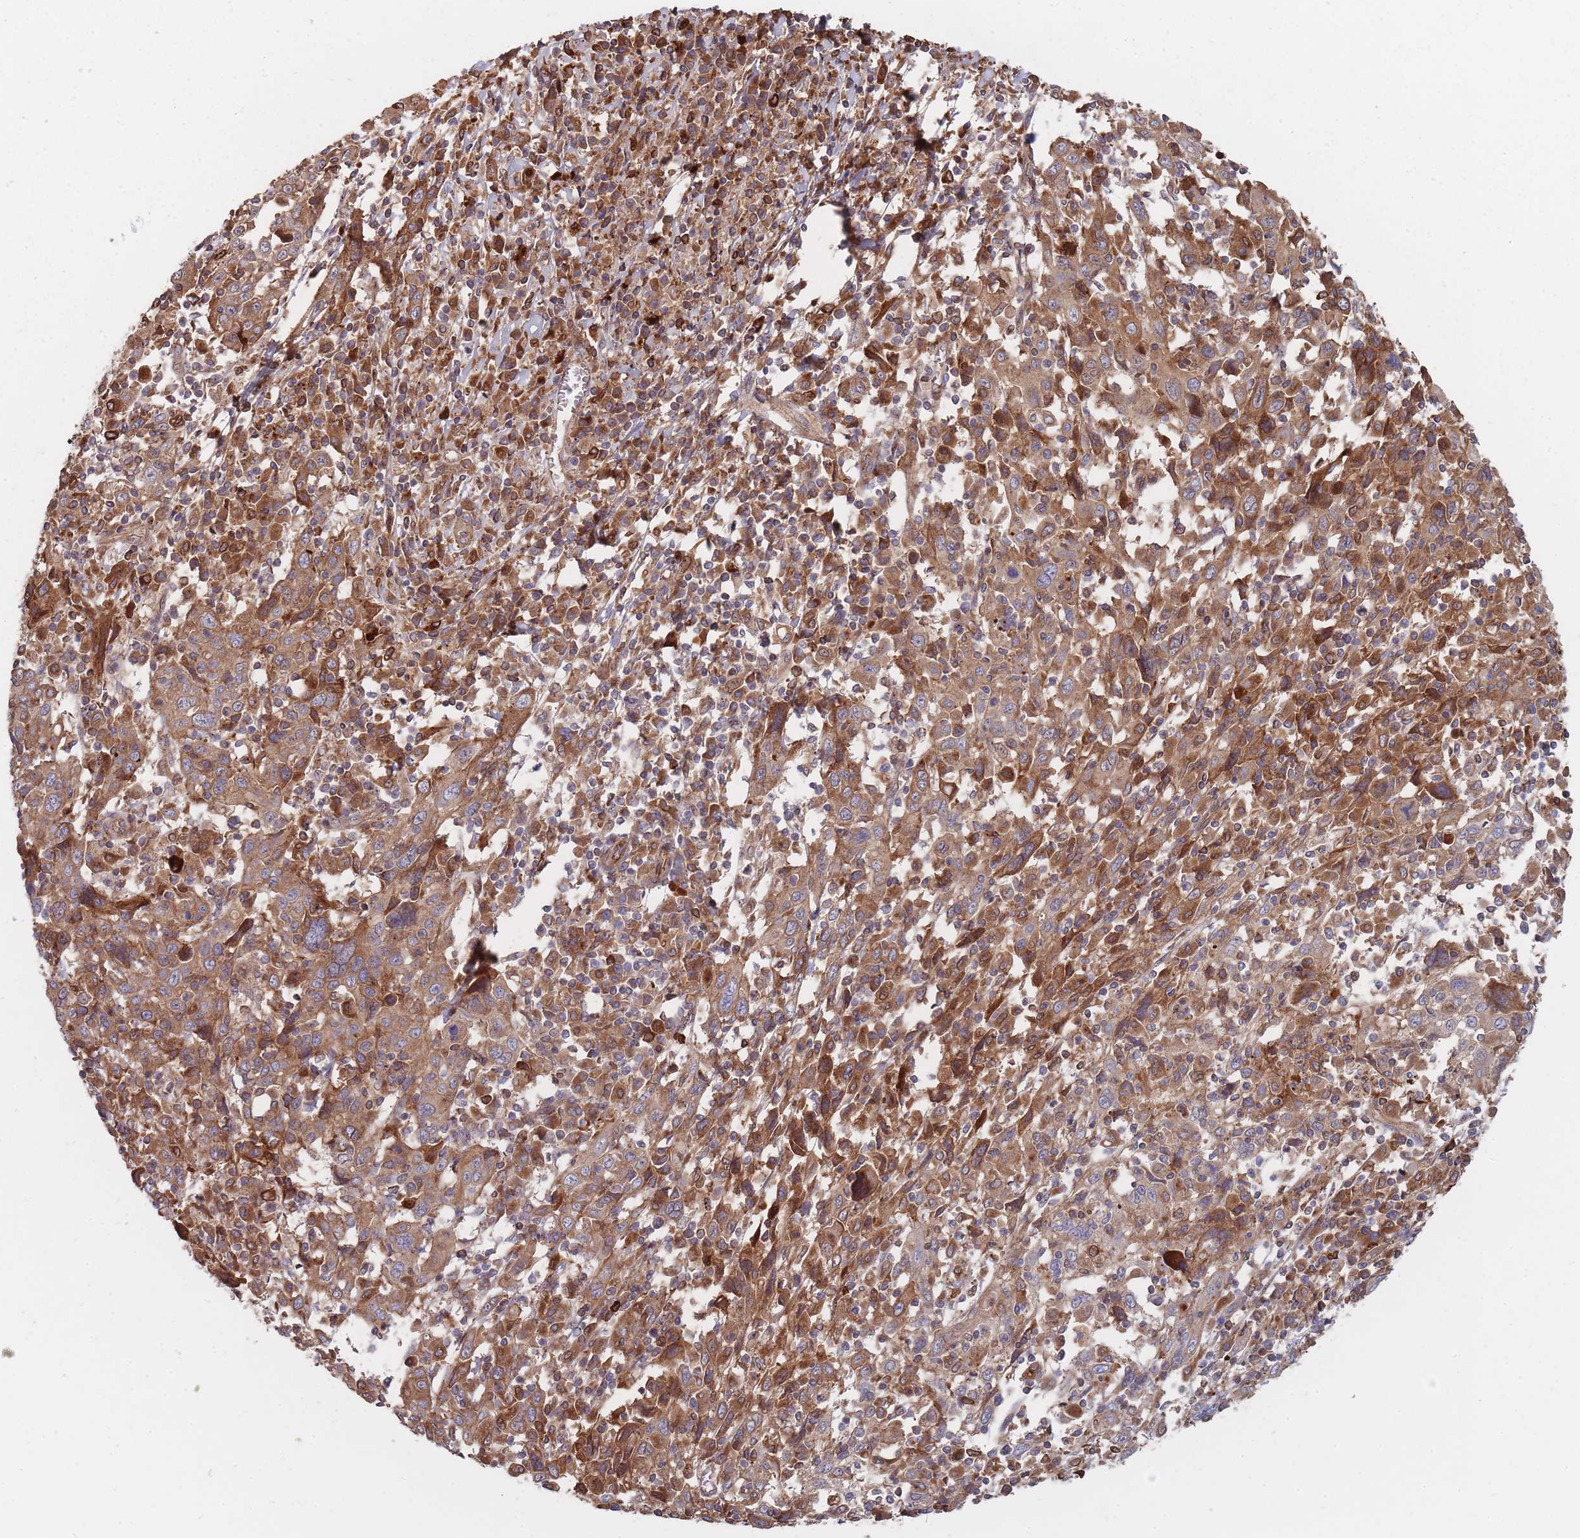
{"staining": {"intensity": "moderate", "quantity": ">75%", "location": "cytoplasmic/membranous"}, "tissue": "cervical cancer", "cell_type": "Tumor cells", "image_type": "cancer", "snomed": [{"axis": "morphology", "description": "Squamous cell carcinoma, NOS"}, {"axis": "topography", "description": "Cervix"}], "caption": "Squamous cell carcinoma (cervical) stained for a protein reveals moderate cytoplasmic/membranous positivity in tumor cells.", "gene": "THSD7B", "patient": {"sex": "female", "age": 46}}